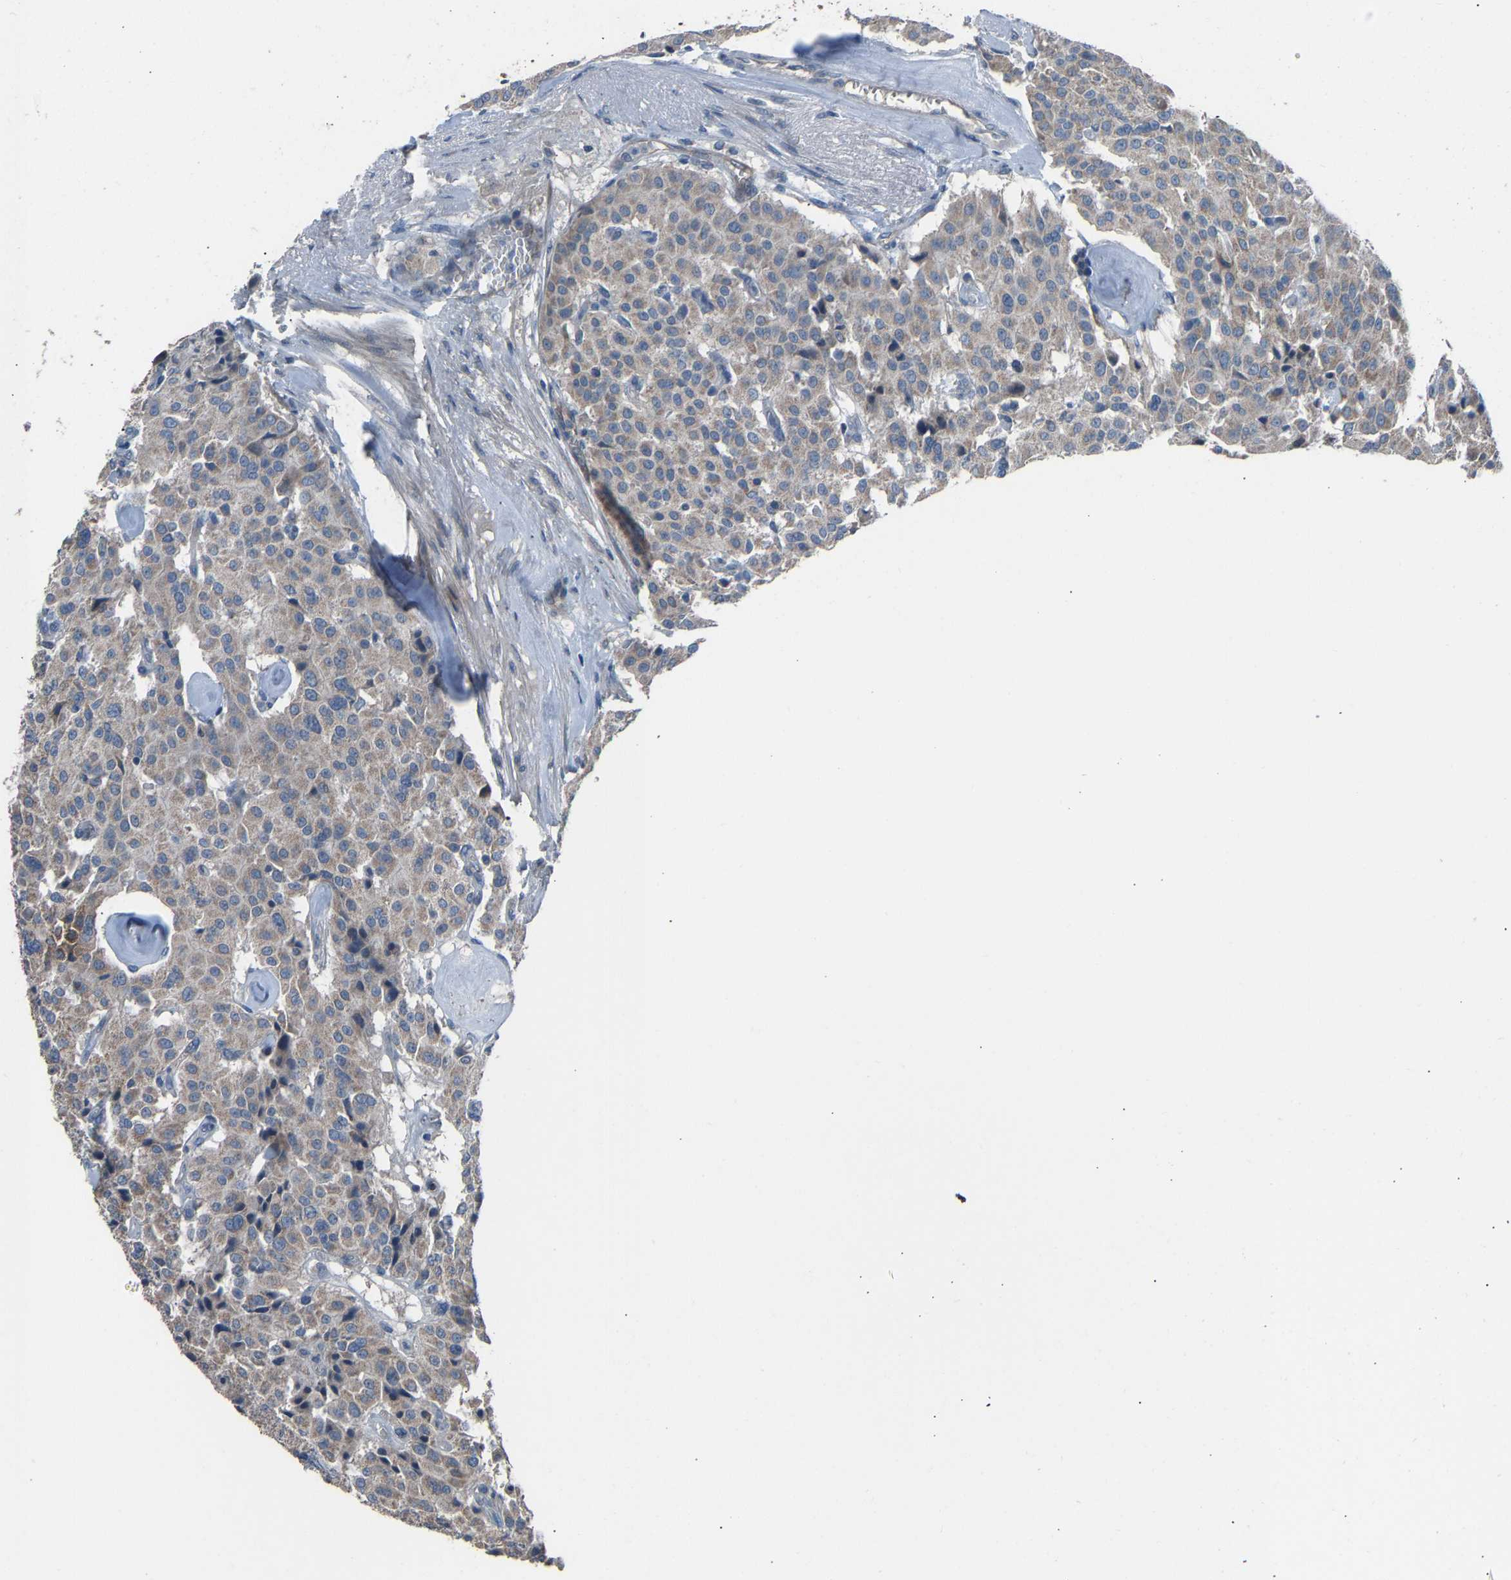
{"staining": {"intensity": "weak", "quantity": ">75%", "location": "cytoplasmic/membranous"}, "tissue": "carcinoid", "cell_type": "Tumor cells", "image_type": "cancer", "snomed": [{"axis": "morphology", "description": "Carcinoid, malignant, NOS"}, {"axis": "topography", "description": "Lung"}], "caption": "This micrograph reveals IHC staining of carcinoid, with low weak cytoplasmic/membranous positivity in approximately >75% of tumor cells.", "gene": "TGFBR3", "patient": {"sex": "male", "age": 30}}